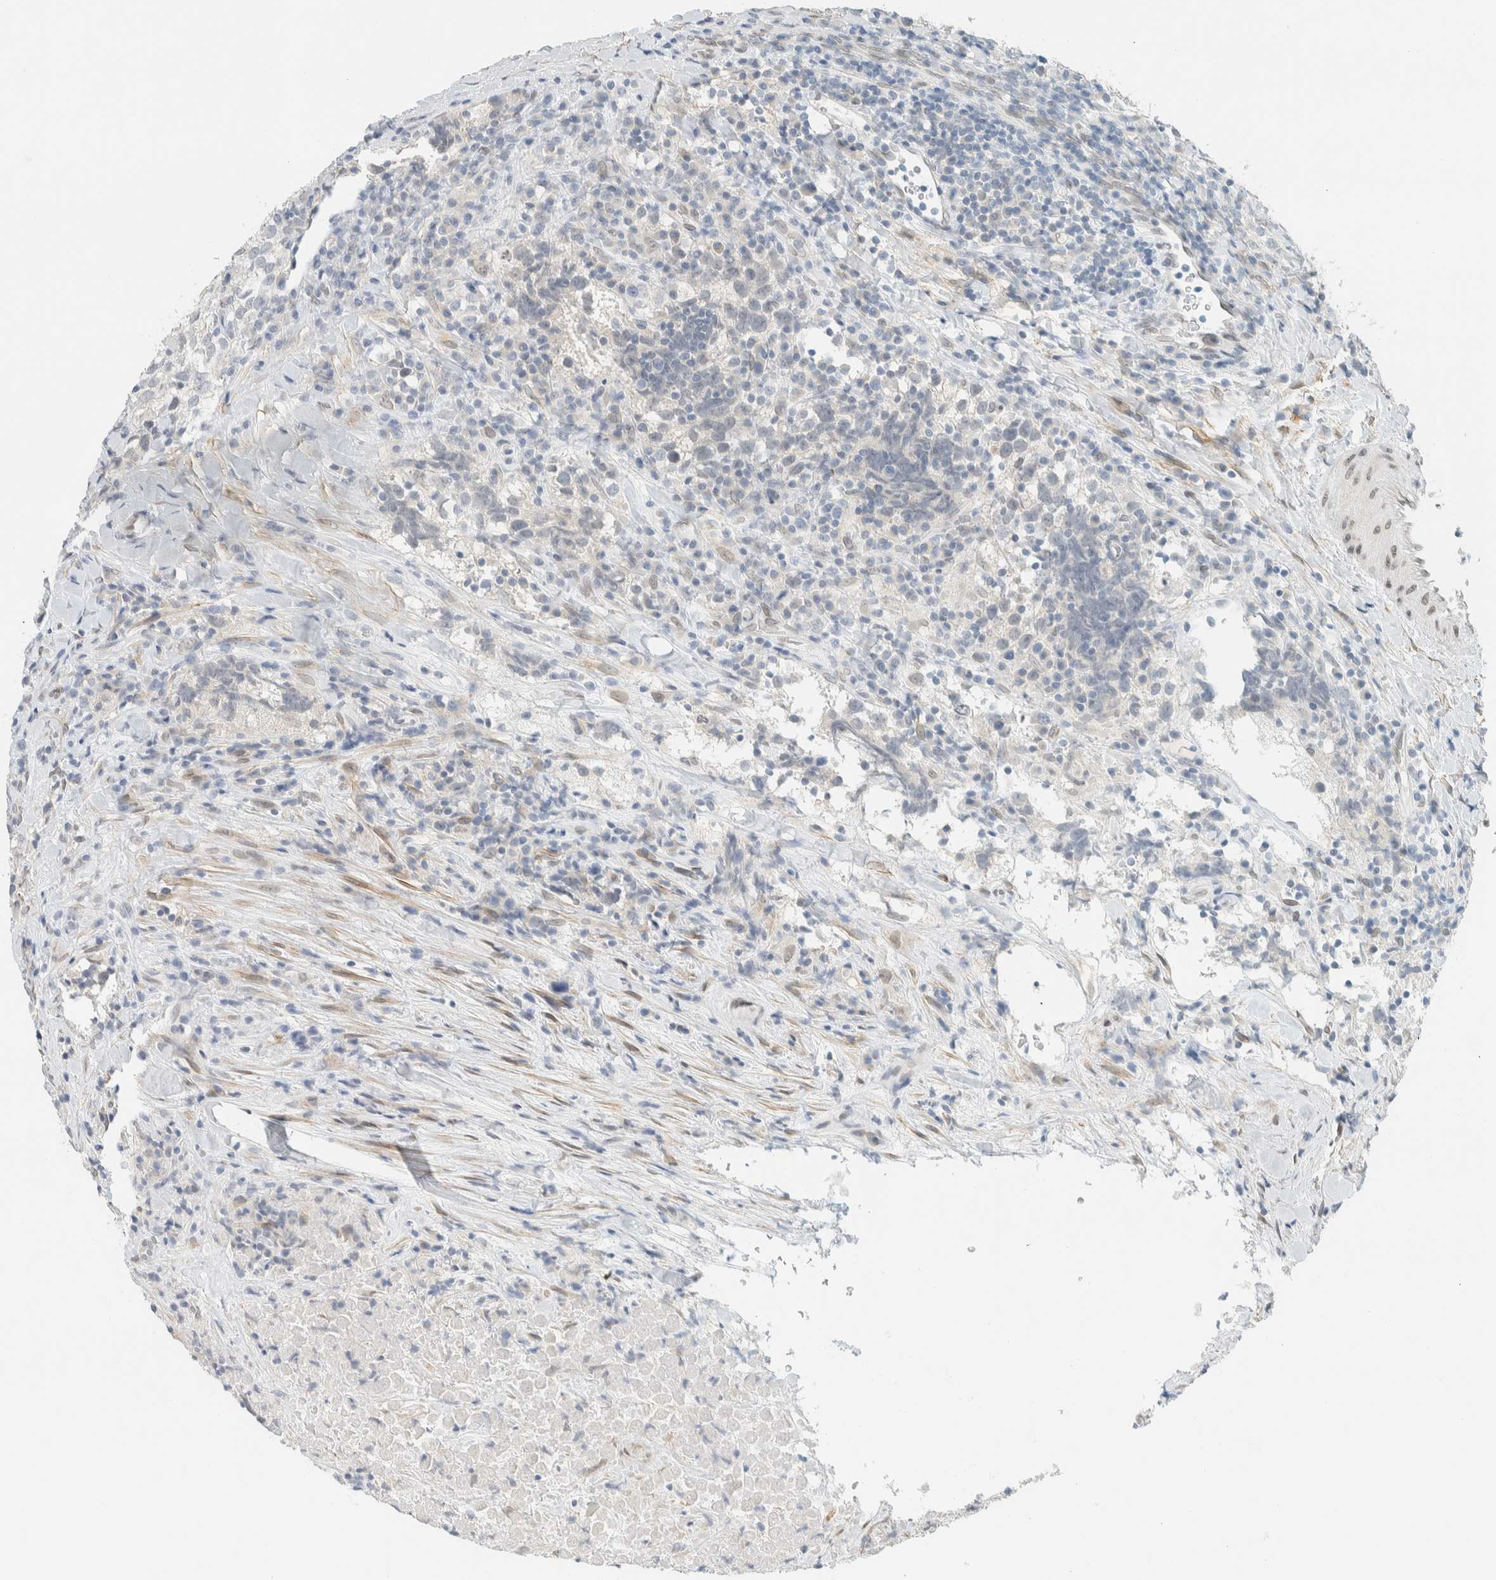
{"staining": {"intensity": "negative", "quantity": "none", "location": "none"}, "tissue": "testis cancer", "cell_type": "Tumor cells", "image_type": "cancer", "snomed": [{"axis": "morphology", "description": "Seminoma, NOS"}, {"axis": "morphology", "description": "Carcinoma, Embryonal, NOS"}, {"axis": "topography", "description": "Testis"}], "caption": "IHC photomicrograph of neoplastic tissue: testis embryonal carcinoma stained with DAB reveals no significant protein expression in tumor cells.", "gene": "C1QTNF12", "patient": {"sex": "male", "age": 36}}